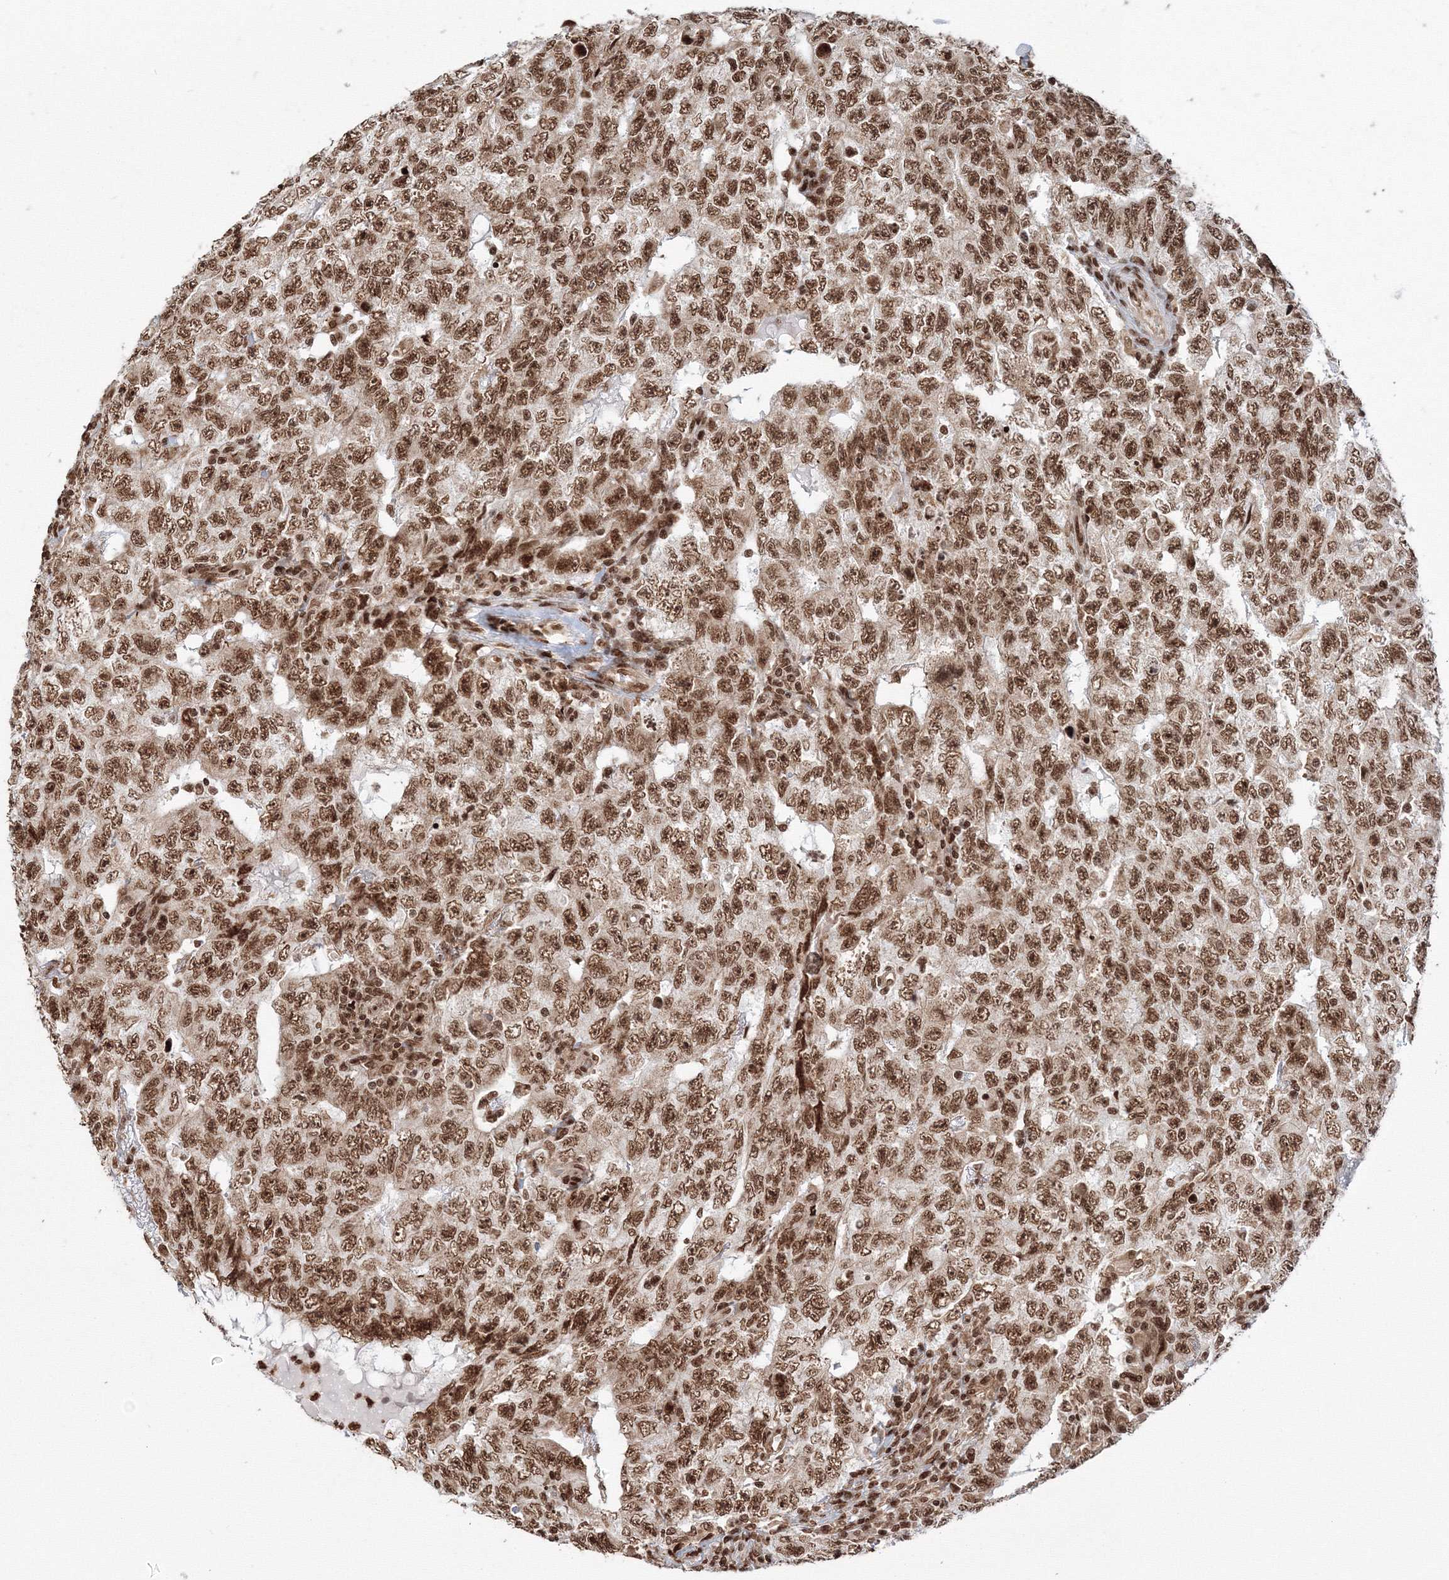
{"staining": {"intensity": "strong", "quantity": ">75%", "location": "nuclear"}, "tissue": "testis cancer", "cell_type": "Tumor cells", "image_type": "cancer", "snomed": [{"axis": "morphology", "description": "Carcinoma, Embryonal, NOS"}, {"axis": "topography", "description": "Testis"}], "caption": "Human testis embryonal carcinoma stained for a protein (brown) reveals strong nuclear positive expression in approximately >75% of tumor cells.", "gene": "KIF20A", "patient": {"sex": "male", "age": 26}}